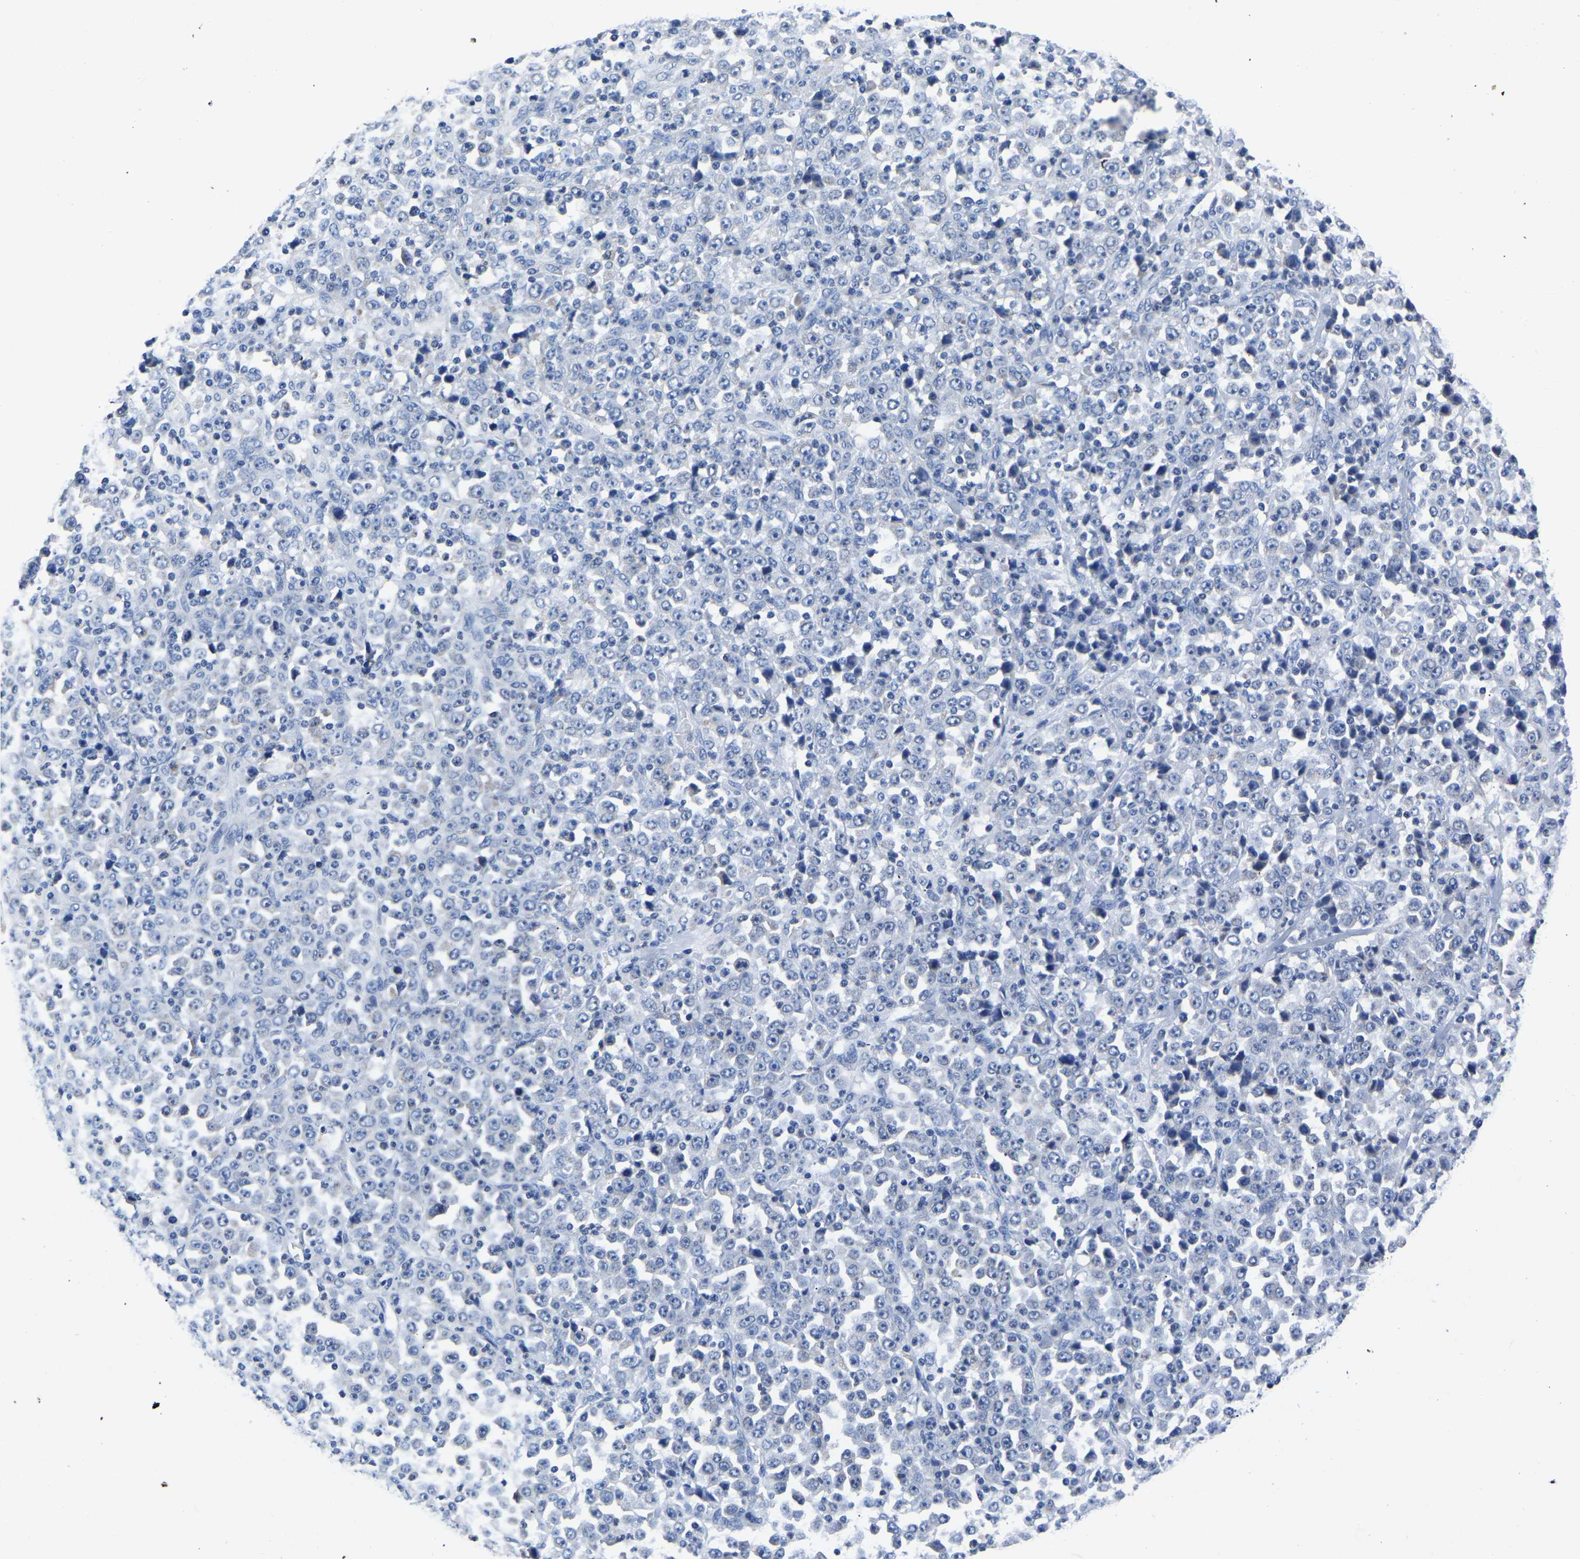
{"staining": {"intensity": "negative", "quantity": "none", "location": "none"}, "tissue": "stomach cancer", "cell_type": "Tumor cells", "image_type": "cancer", "snomed": [{"axis": "morphology", "description": "Normal tissue, NOS"}, {"axis": "morphology", "description": "Adenocarcinoma, NOS"}, {"axis": "topography", "description": "Stomach, upper"}, {"axis": "topography", "description": "Stomach"}], "caption": "Tumor cells are negative for protein expression in human adenocarcinoma (stomach).", "gene": "FGD5", "patient": {"sex": "male", "age": 59}}